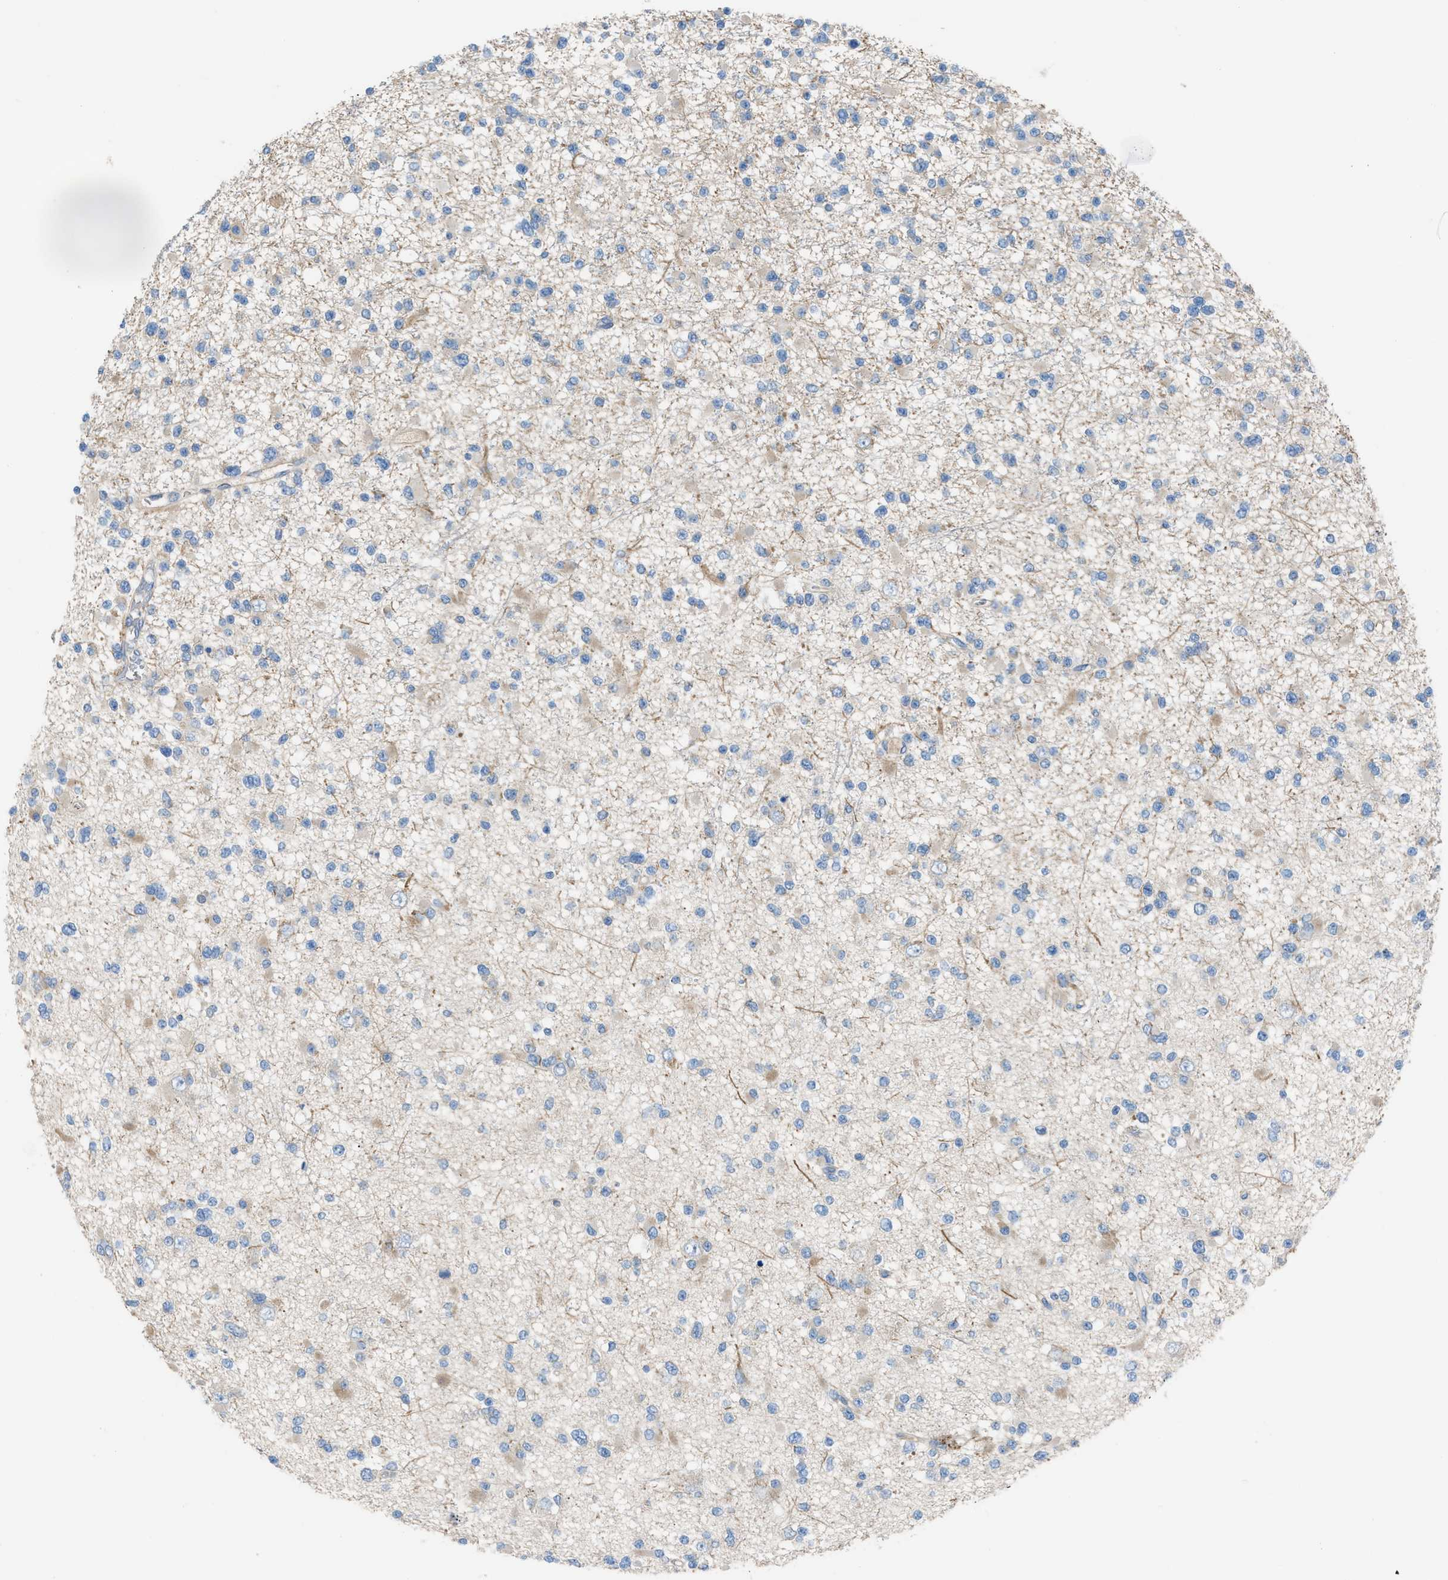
{"staining": {"intensity": "negative", "quantity": "none", "location": "none"}, "tissue": "glioma", "cell_type": "Tumor cells", "image_type": "cancer", "snomed": [{"axis": "morphology", "description": "Glioma, malignant, Low grade"}, {"axis": "topography", "description": "Brain"}], "caption": "IHC of glioma shows no expression in tumor cells. The staining is performed using DAB brown chromogen with nuclei counter-stained in using hematoxylin.", "gene": "AOAH", "patient": {"sex": "female", "age": 22}}